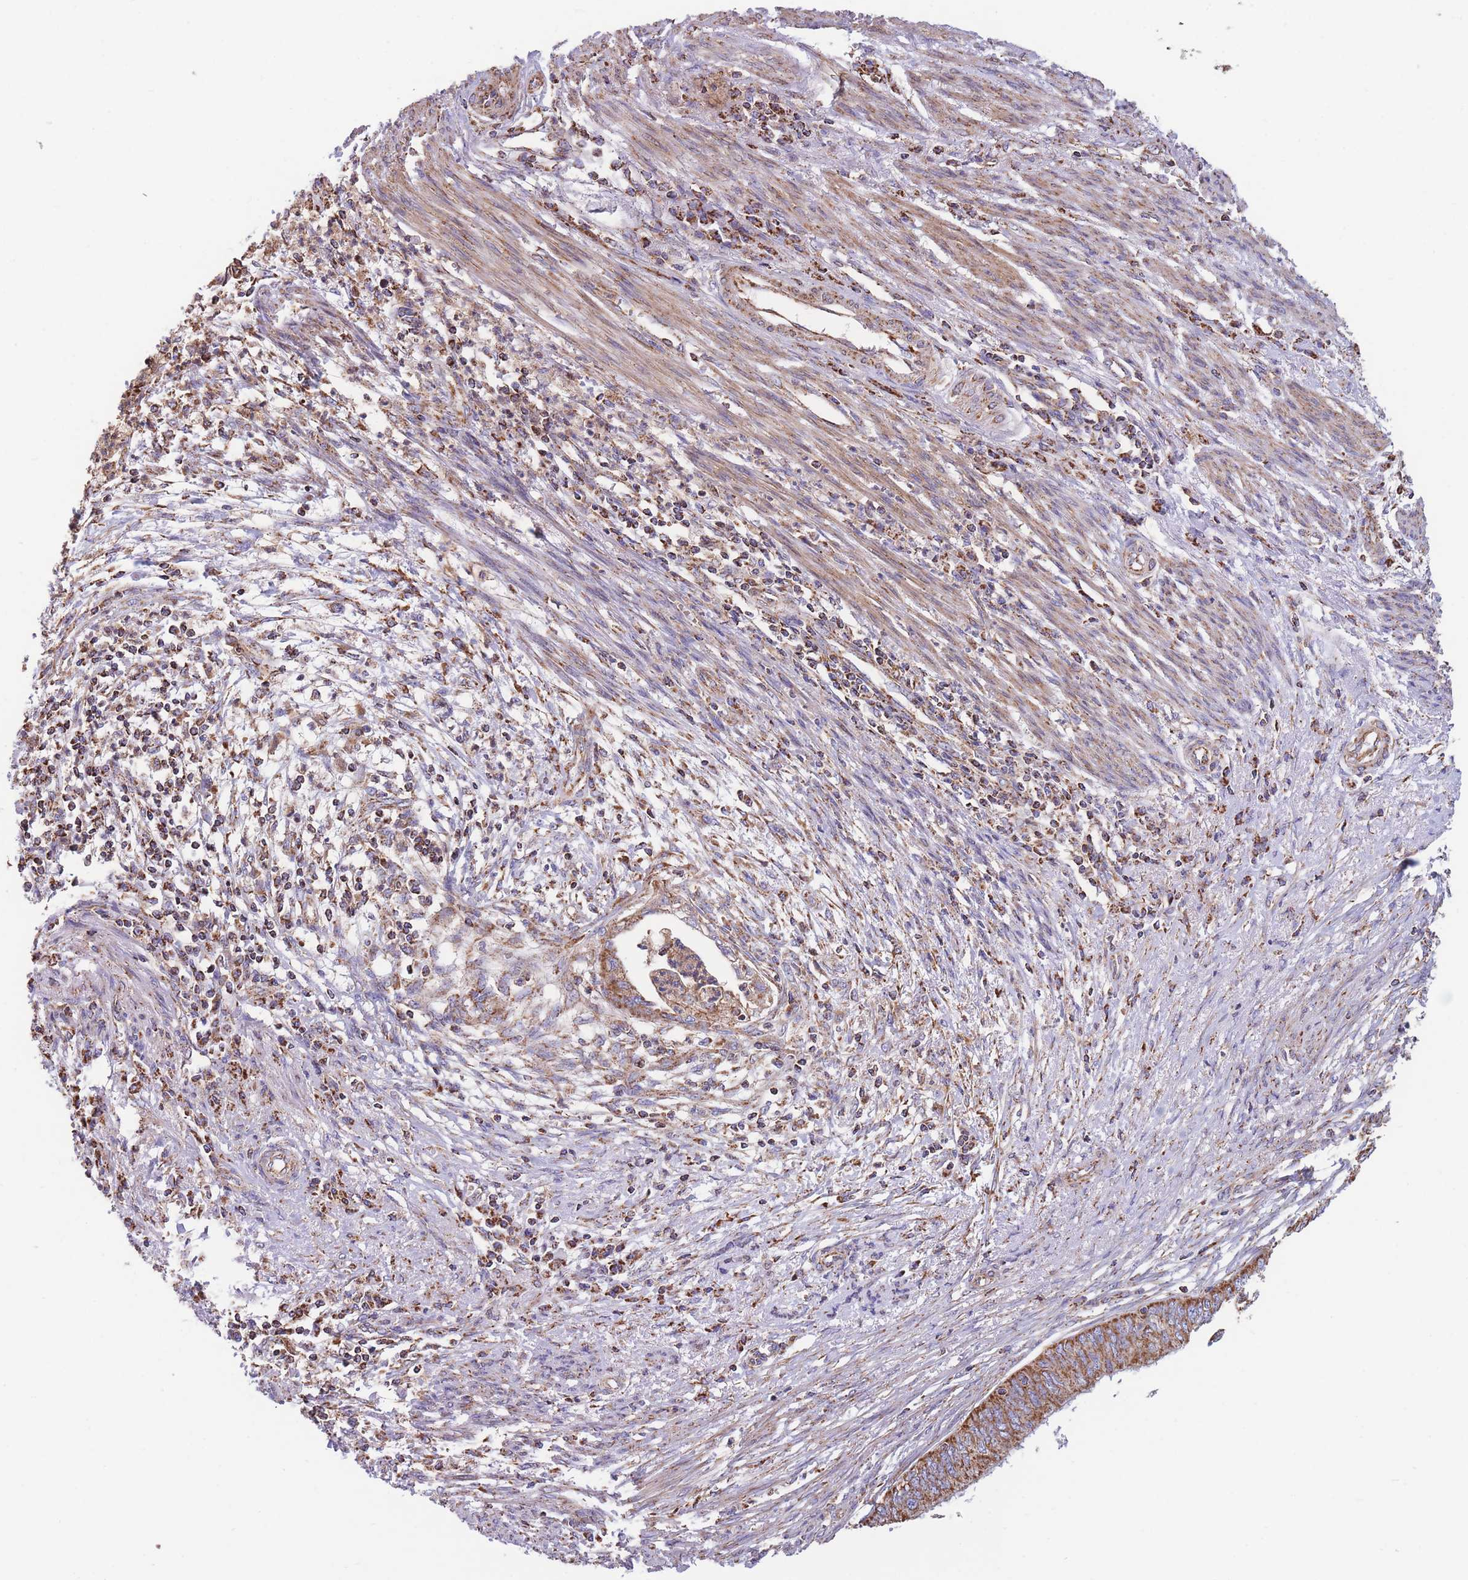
{"staining": {"intensity": "moderate", "quantity": ">75%", "location": "cytoplasmic/membranous"}, "tissue": "endometrial cancer", "cell_type": "Tumor cells", "image_type": "cancer", "snomed": [{"axis": "morphology", "description": "Adenocarcinoma, NOS"}, {"axis": "topography", "description": "Endometrium"}], "caption": "Protein positivity by IHC displays moderate cytoplasmic/membranous staining in about >75% of tumor cells in adenocarcinoma (endometrial).", "gene": "FKBP8", "patient": {"sex": "female", "age": 68}}